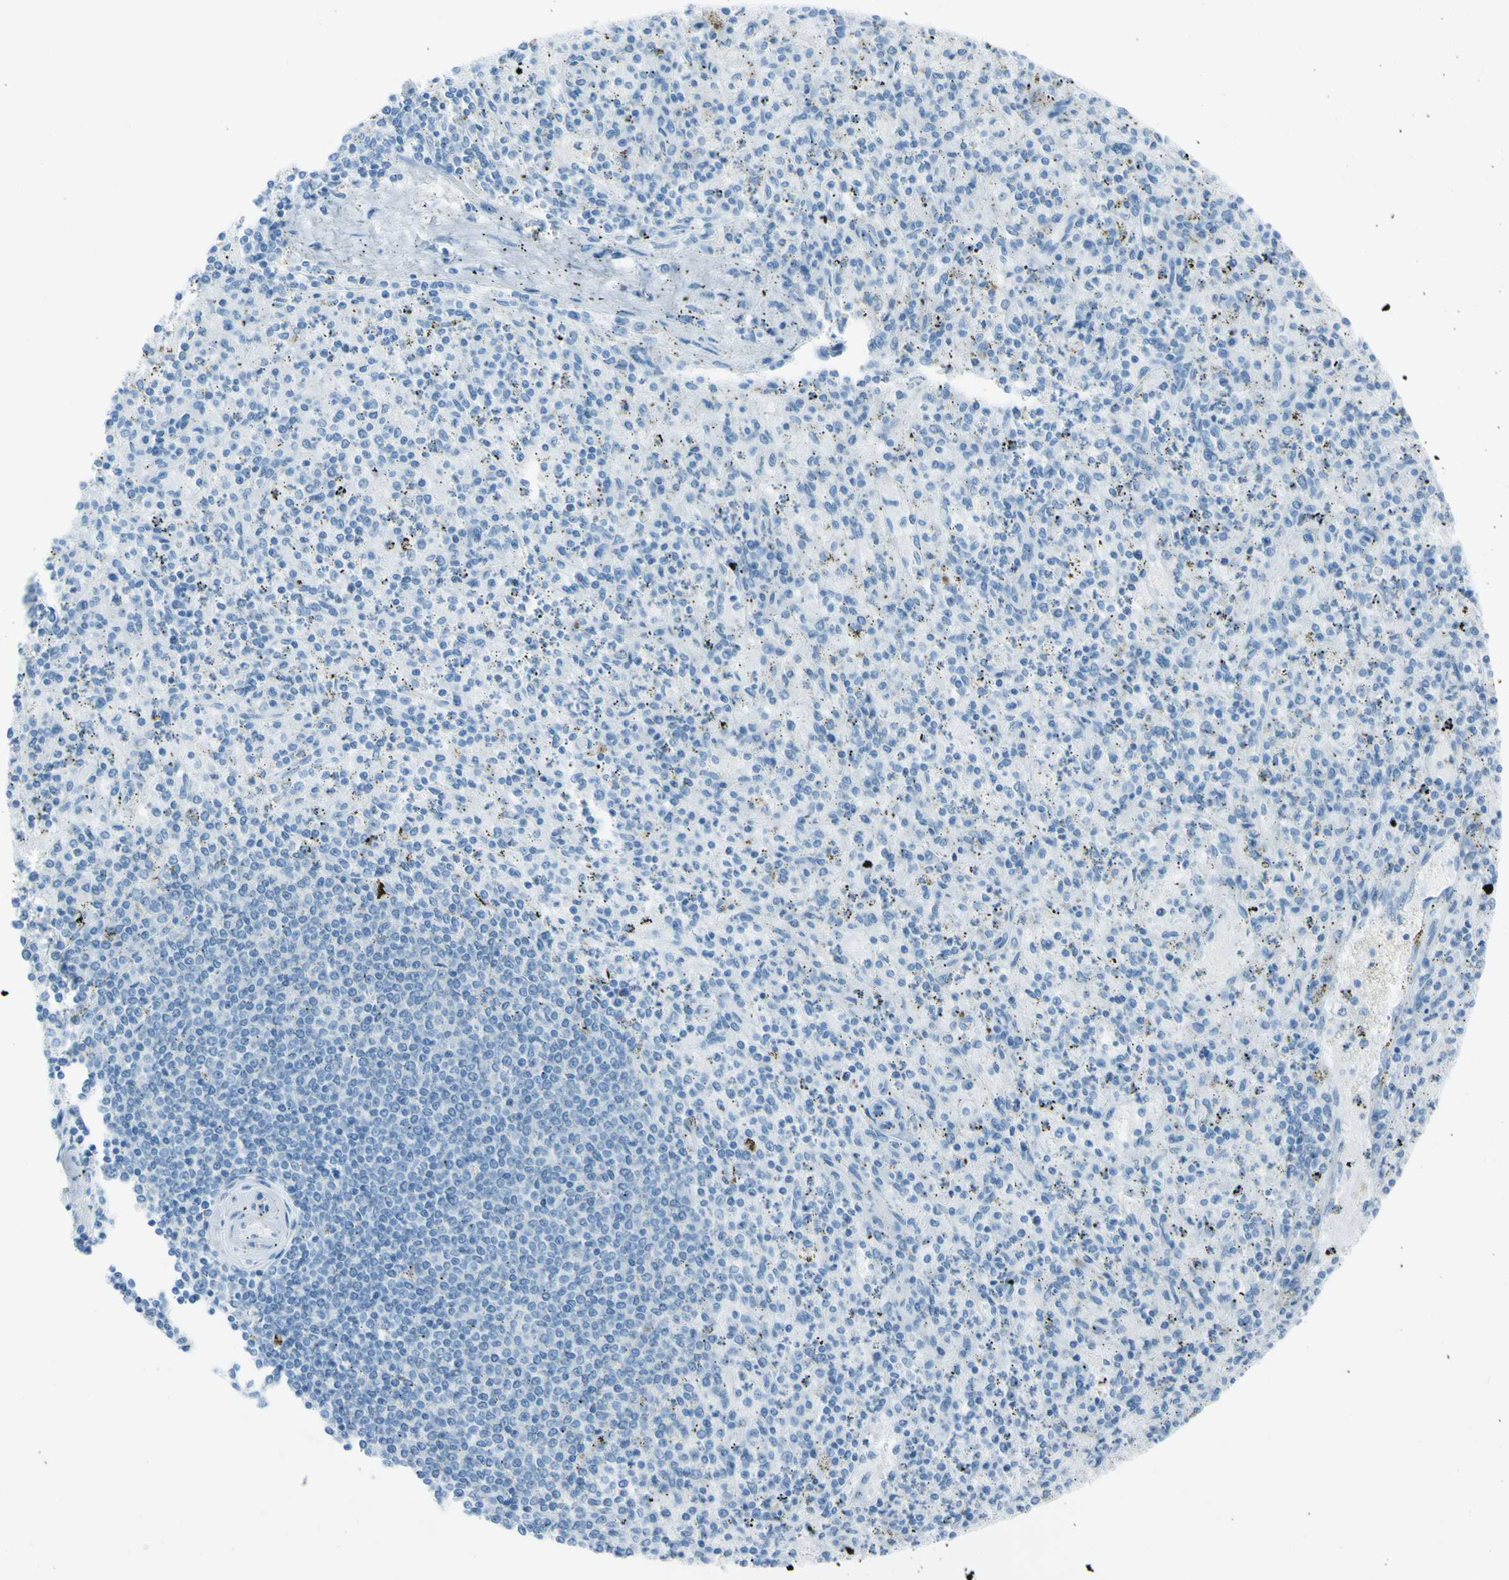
{"staining": {"intensity": "negative", "quantity": "none", "location": "none"}, "tissue": "spleen", "cell_type": "Cells in red pulp", "image_type": "normal", "snomed": [{"axis": "morphology", "description": "Normal tissue, NOS"}, {"axis": "topography", "description": "Spleen"}], "caption": "IHC of normal human spleen reveals no expression in cells in red pulp.", "gene": "AFP", "patient": {"sex": "male", "age": 72}}